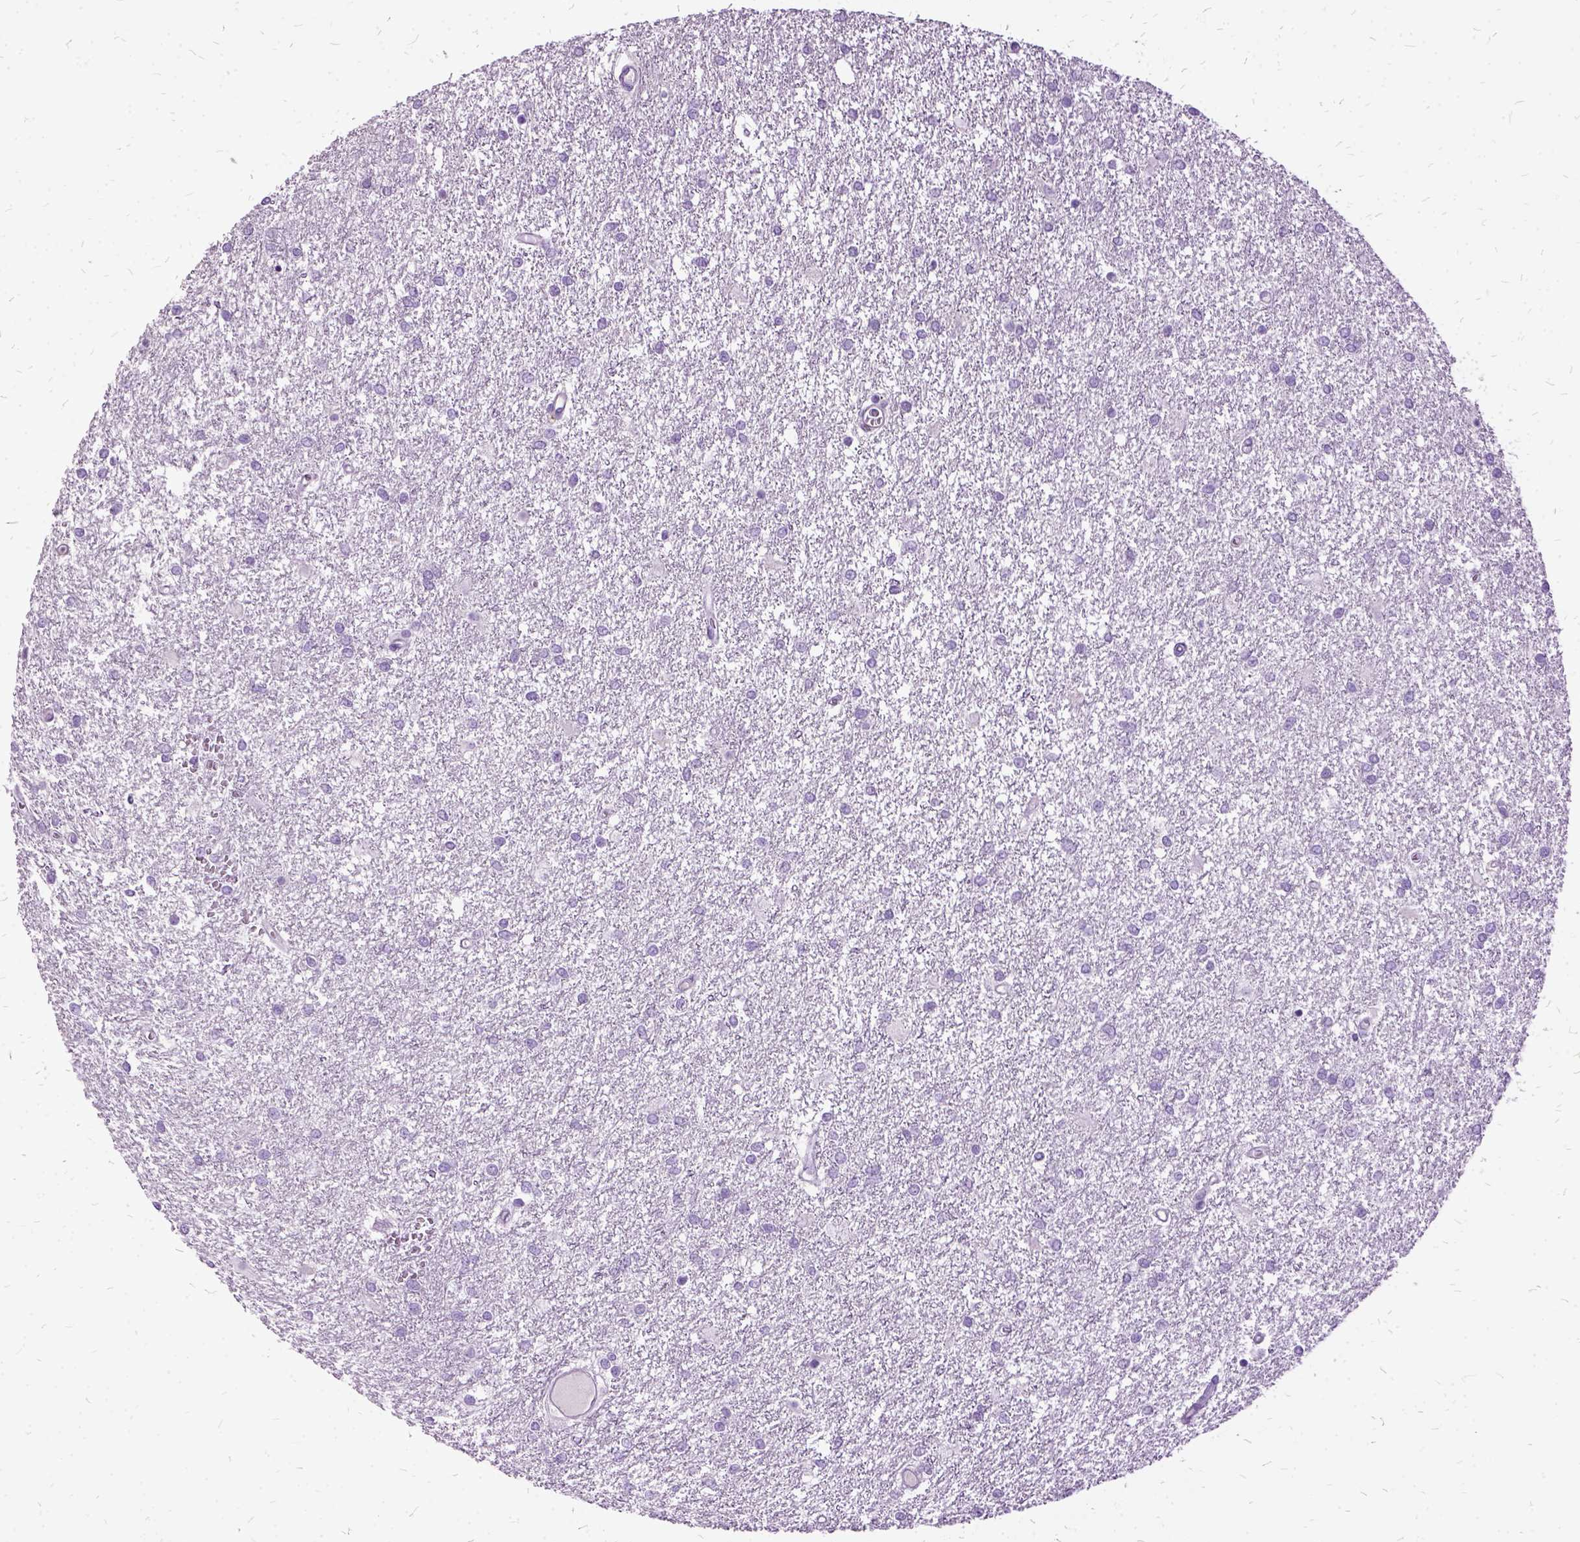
{"staining": {"intensity": "negative", "quantity": "none", "location": "none"}, "tissue": "glioma", "cell_type": "Tumor cells", "image_type": "cancer", "snomed": [{"axis": "morphology", "description": "Glioma, malignant, High grade"}, {"axis": "topography", "description": "Brain"}], "caption": "Immunohistochemical staining of human high-grade glioma (malignant) shows no significant expression in tumor cells.", "gene": "MME", "patient": {"sex": "female", "age": 61}}